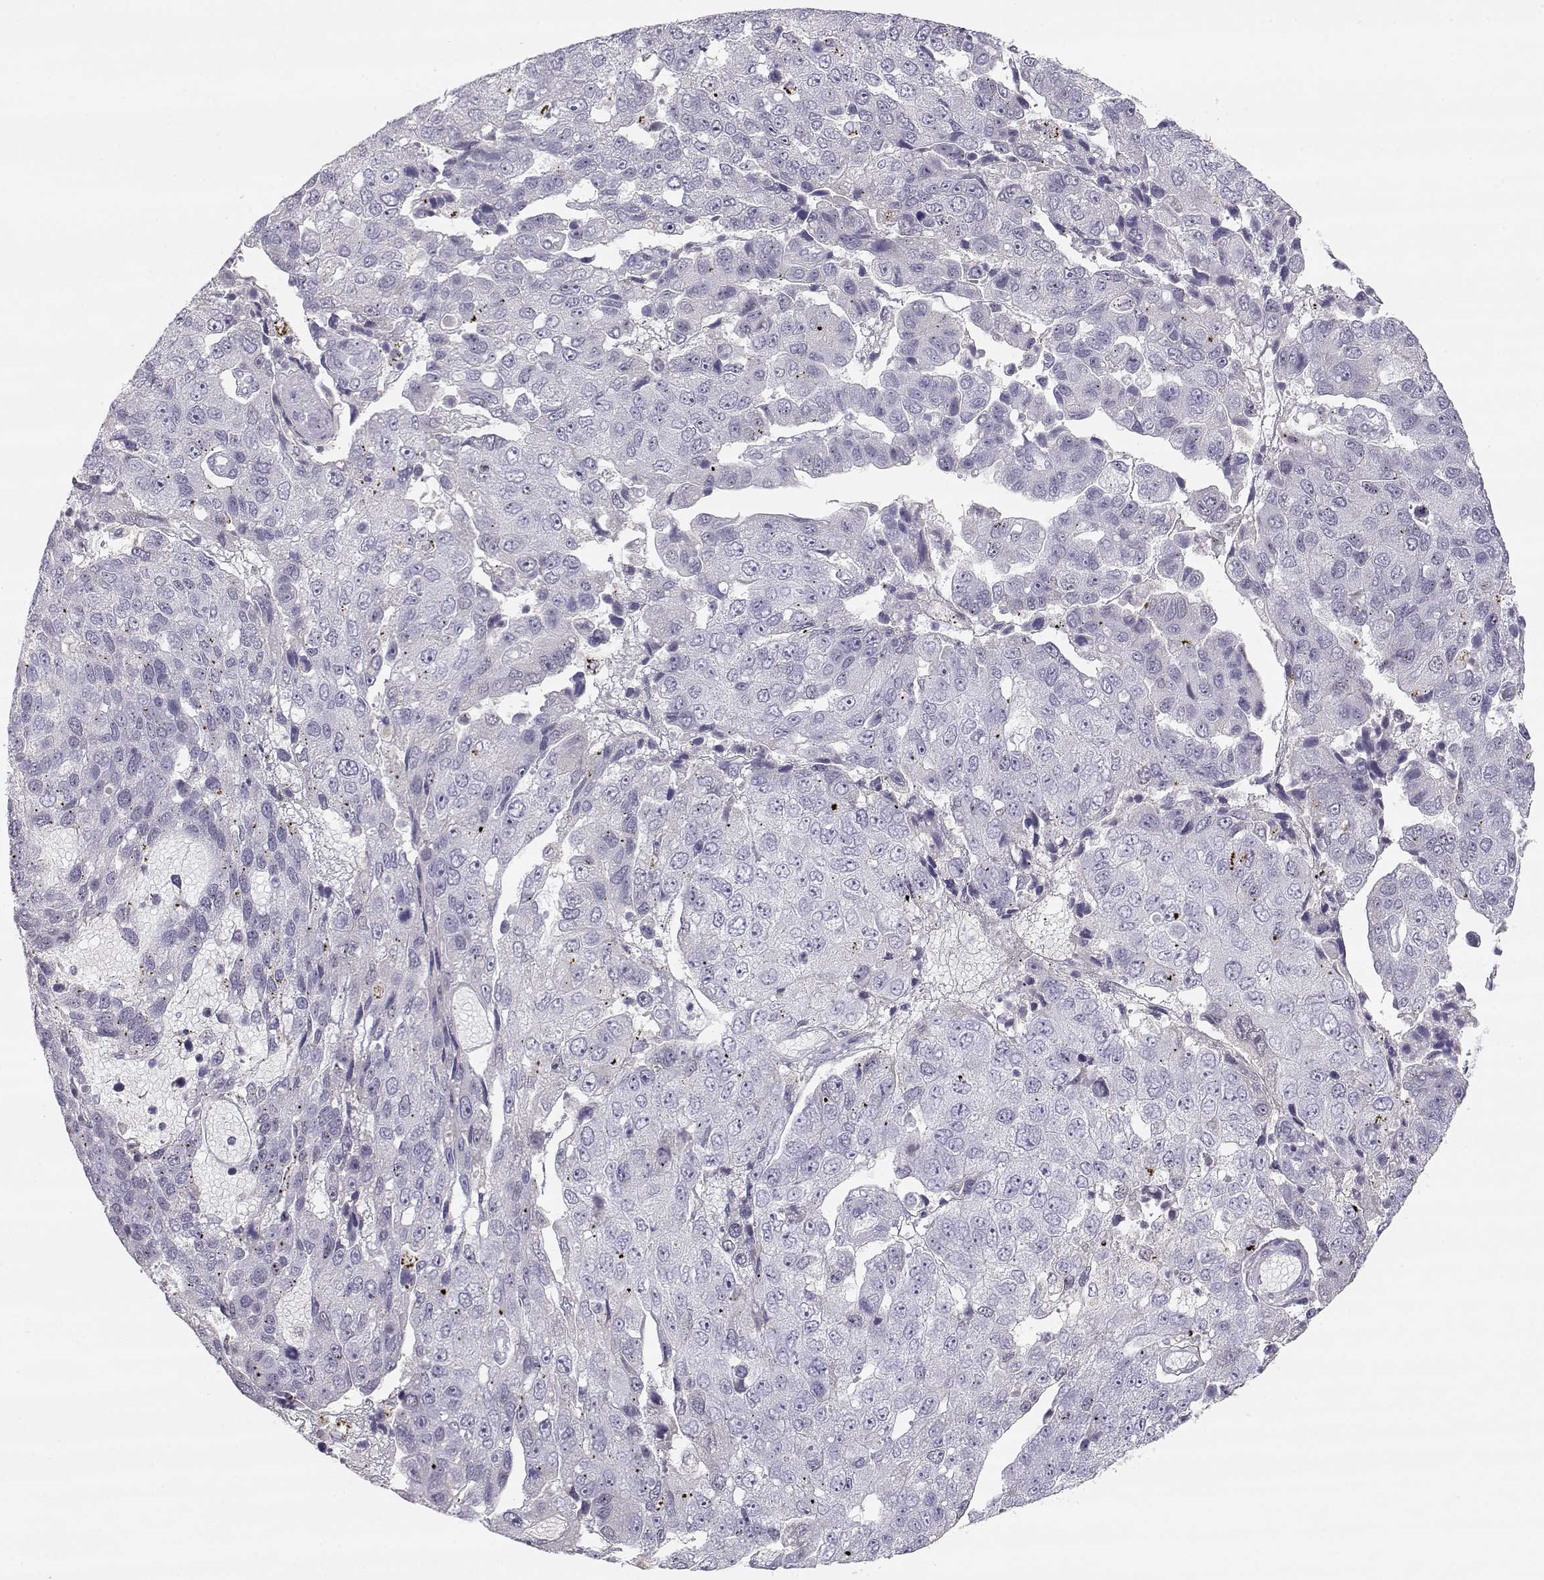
{"staining": {"intensity": "negative", "quantity": "none", "location": "none"}, "tissue": "pancreatic cancer", "cell_type": "Tumor cells", "image_type": "cancer", "snomed": [{"axis": "morphology", "description": "Adenocarcinoma, NOS"}, {"axis": "topography", "description": "Pancreas"}], "caption": "A micrograph of human adenocarcinoma (pancreatic) is negative for staining in tumor cells. (DAB immunohistochemistry (IHC), high magnification).", "gene": "SLCO6A1", "patient": {"sex": "female", "age": 61}}